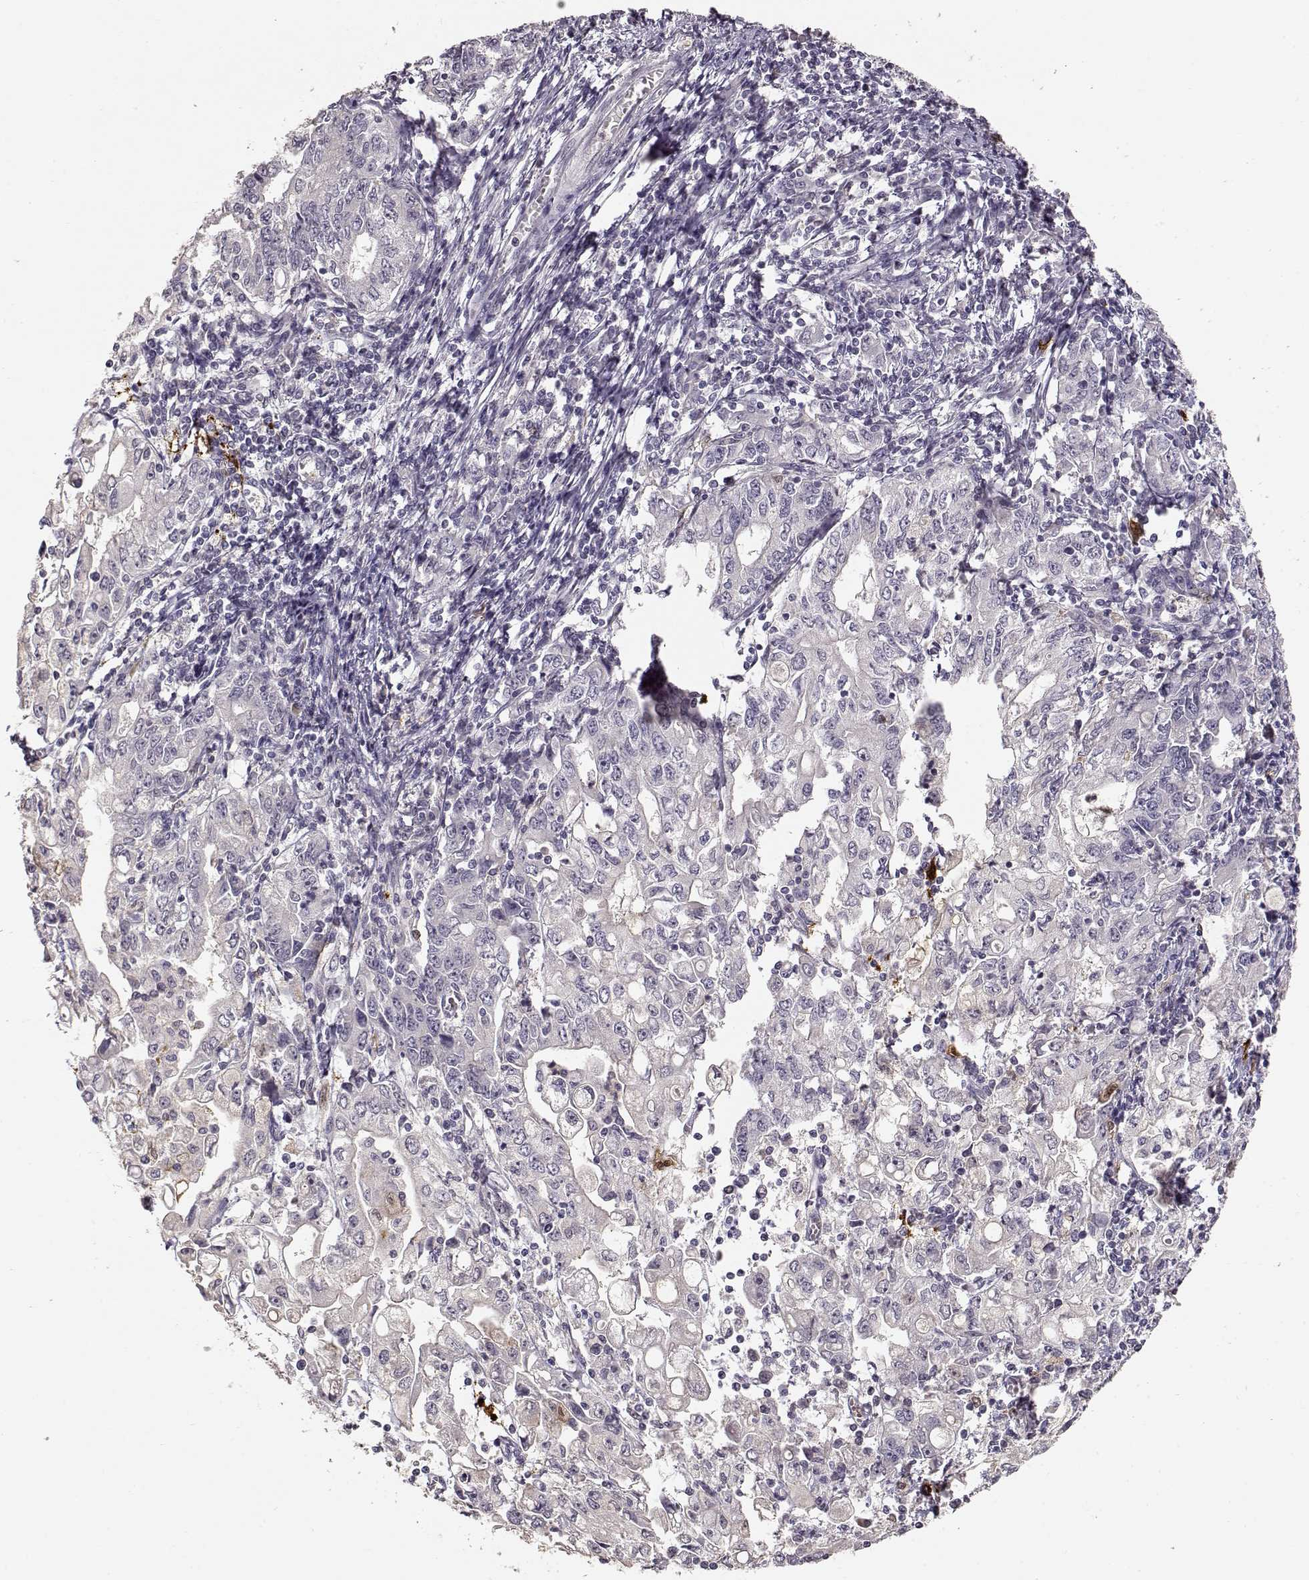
{"staining": {"intensity": "negative", "quantity": "none", "location": "none"}, "tissue": "stomach cancer", "cell_type": "Tumor cells", "image_type": "cancer", "snomed": [{"axis": "morphology", "description": "Adenocarcinoma, NOS"}, {"axis": "topography", "description": "Stomach, lower"}], "caption": "Immunohistochemistry of stomach cancer (adenocarcinoma) exhibits no expression in tumor cells.", "gene": "S100B", "patient": {"sex": "female", "age": 72}}